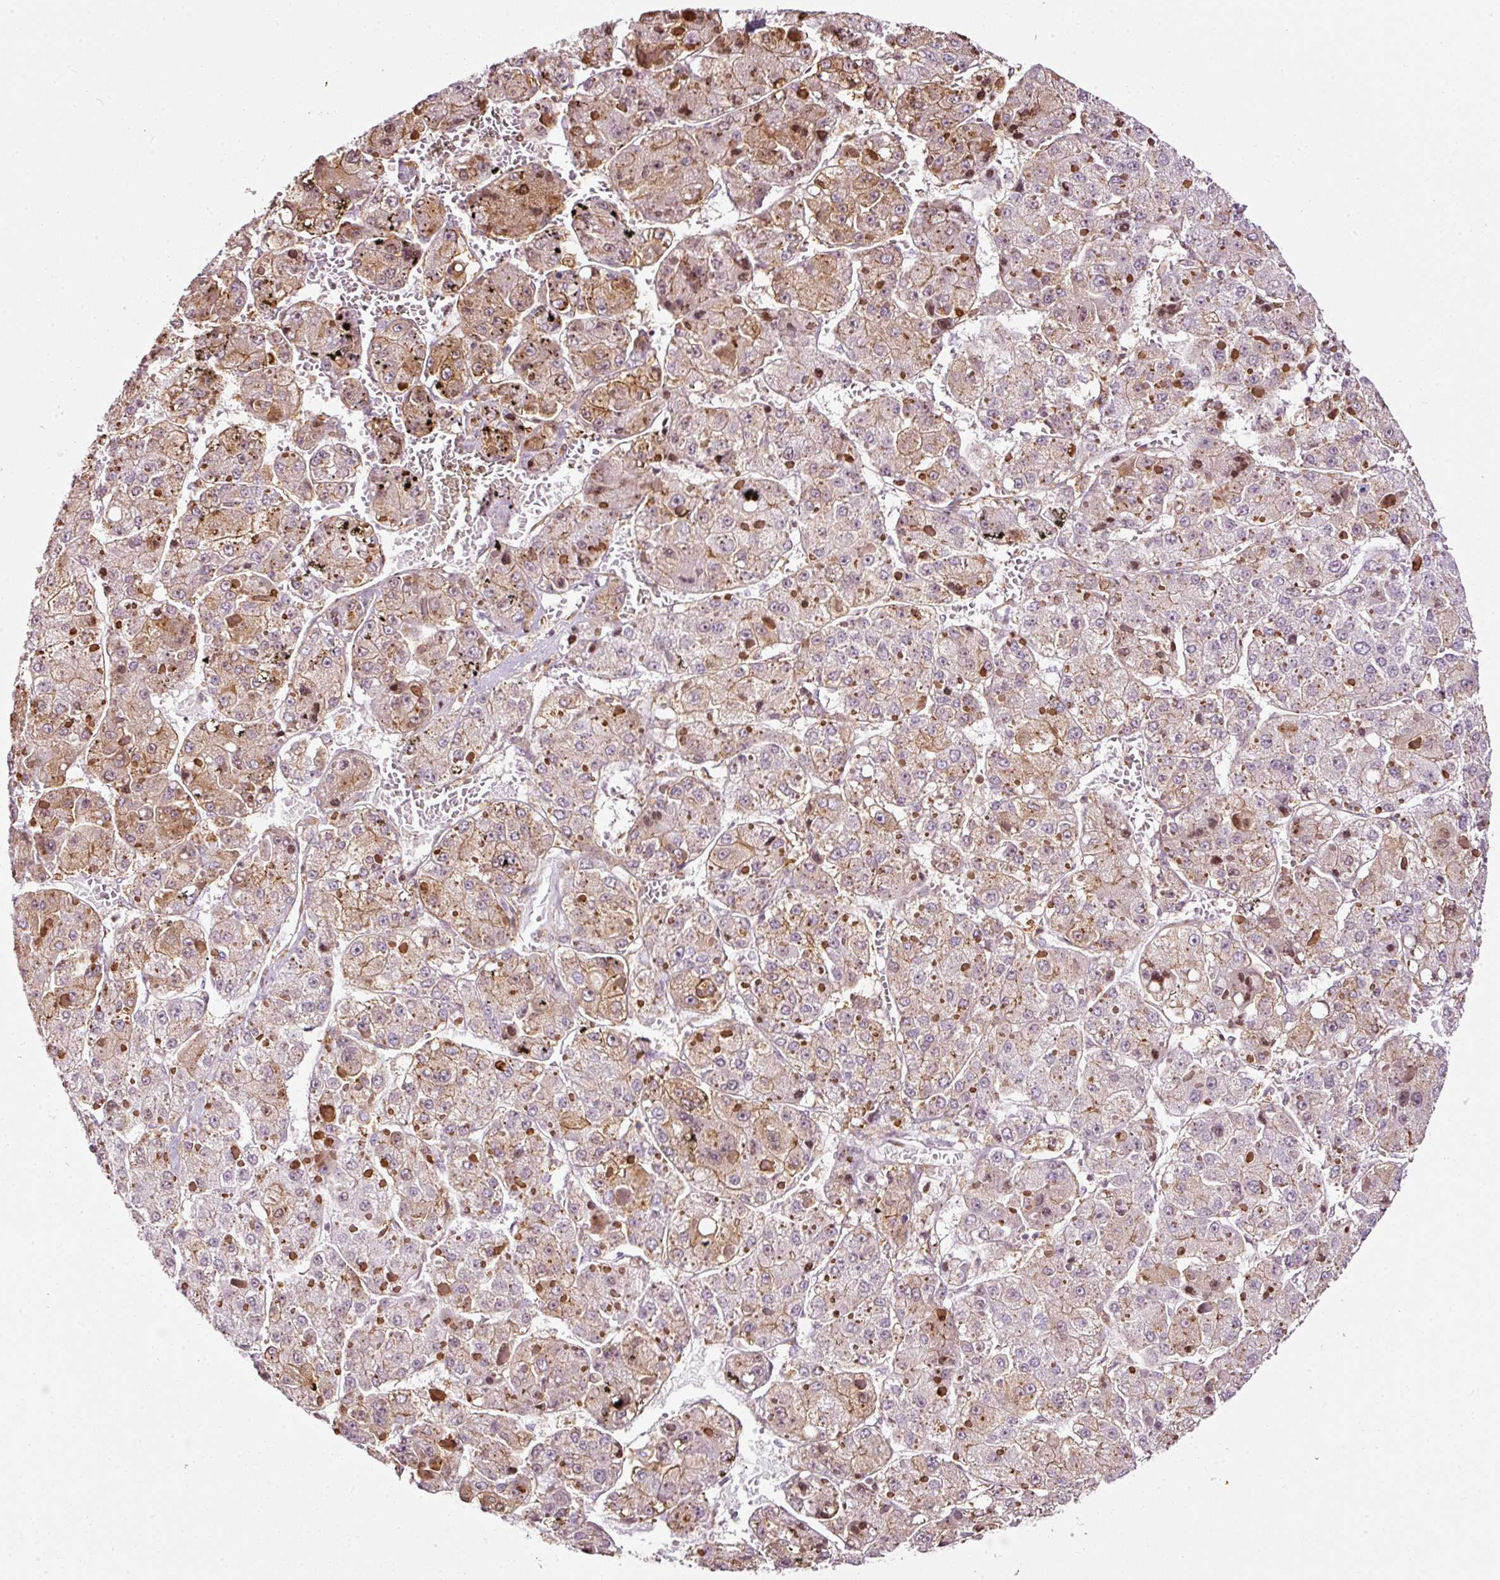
{"staining": {"intensity": "moderate", "quantity": "25%-75%", "location": "cytoplasmic/membranous,nuclear"}, "tissue": "liver cancer", "cell_type": "Tumor cells", "image_type": "cancer", "snomed": [{"axis": "morphology", "description": "Carcinoma, Hepatocellular, NOS"}, {"axis": "topography", "description": "Liver"}], "caption": "This is a photomicrograph of immunohistochemistry (IHC) staining of hepatocellular carcinoma (liver), which shows moderate staining in the cytoplasmic/membranous and nuclear of tumor cells.", "gene": "SCNM1", "patient": {"sex": "female", "age": 73}}